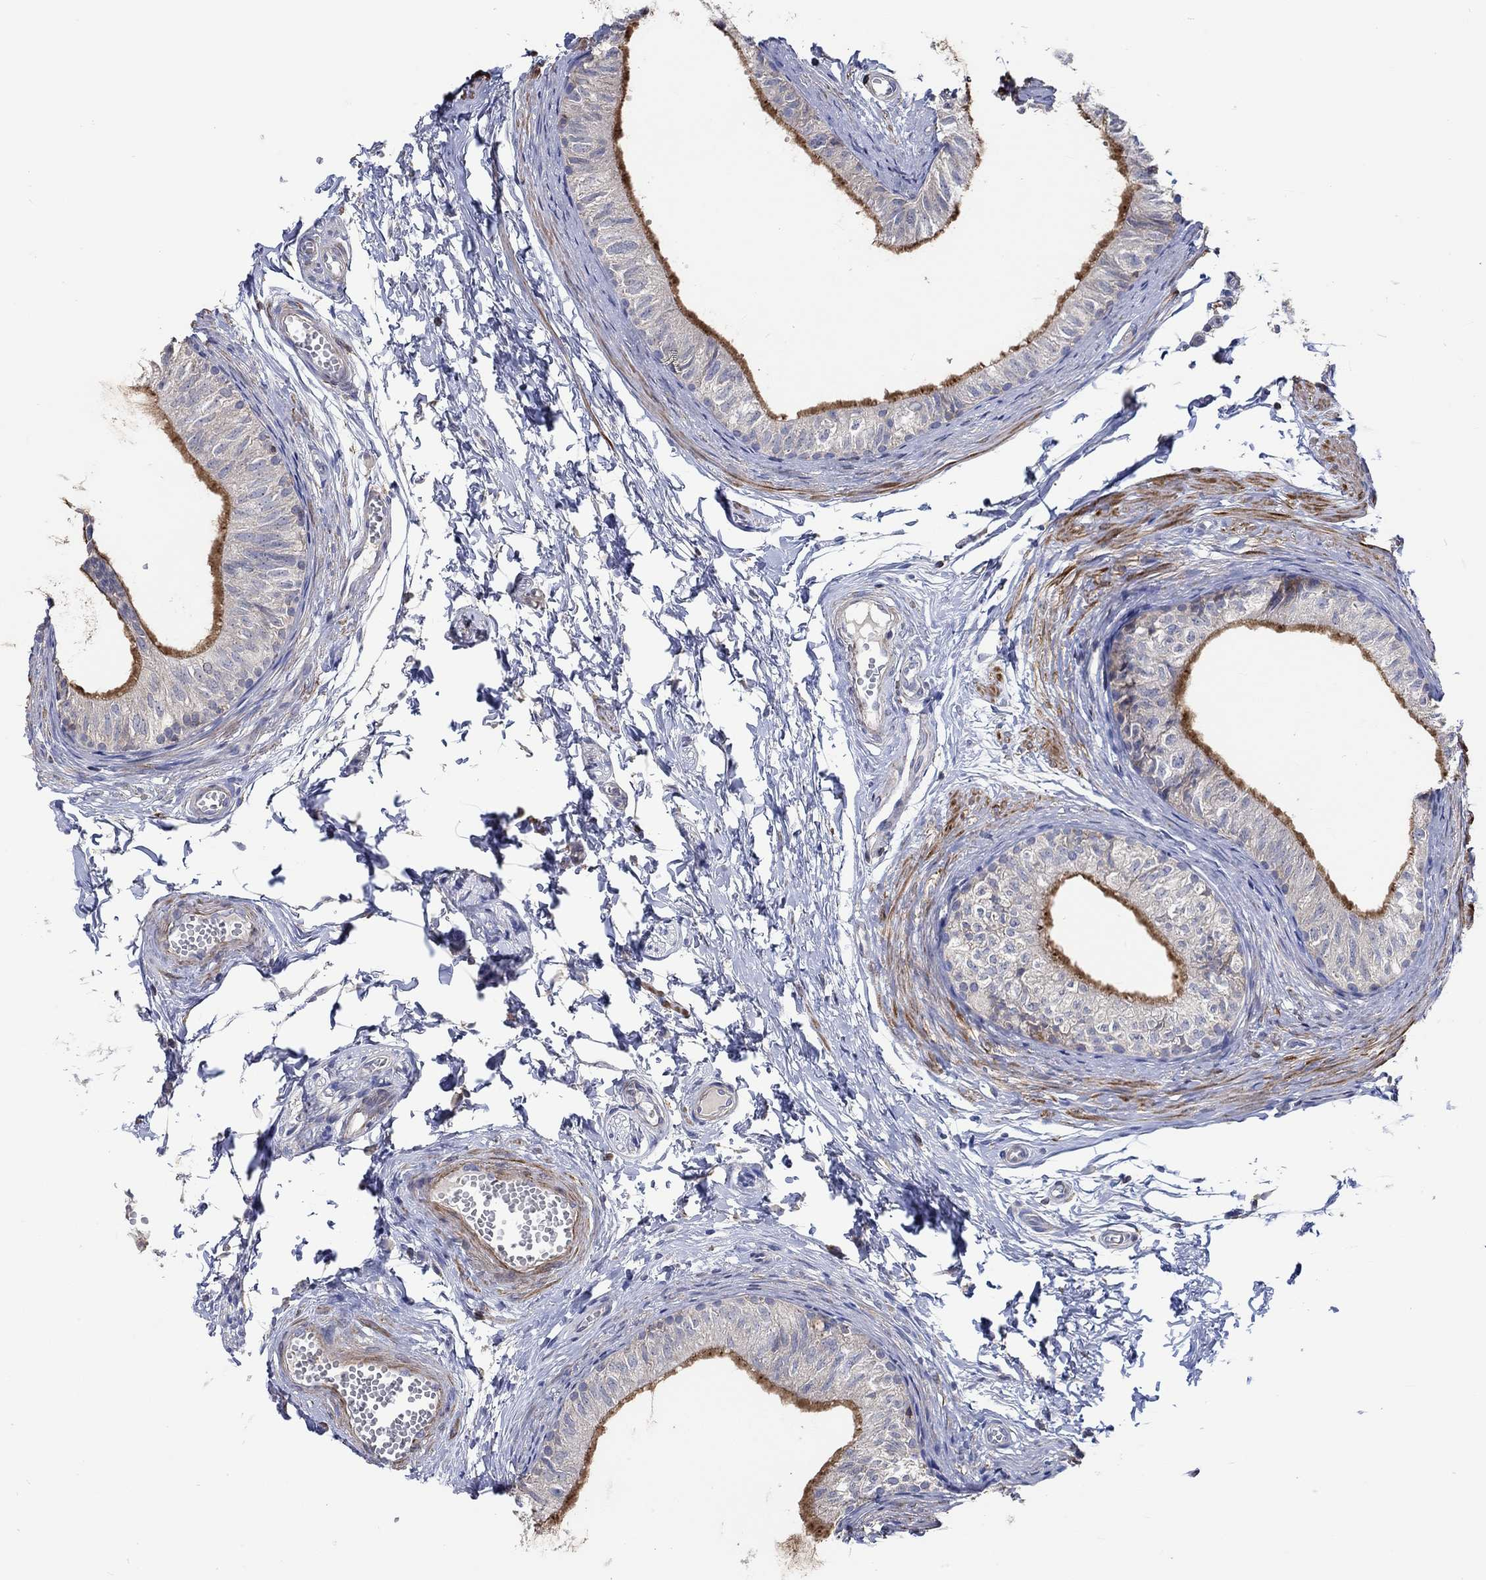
{"staining": {"intensity": "strong", "quantity": ">75%", "location": "cytoplasmic/membranous"}, "tissue": "epididymis", "cell_type": "Glandular cells", "image_type": "normal", "snomed": [{"axis": "morphology", "description": "Normal tissue, NOS"}, {"axis": "topography", "description": "Epididymis"}], "caption": "A photomicrograph of epididymis stained for a protein reveals strong cytoplasmic/membranous brown staining in glandular cells. The staining was performed using DAB, with brown indicating positive protein expression. Nuclei are stained blue with hematoxylin.", "gene": "TNFAIP8L3", "patient": {"sex": "male", "age": 22}}